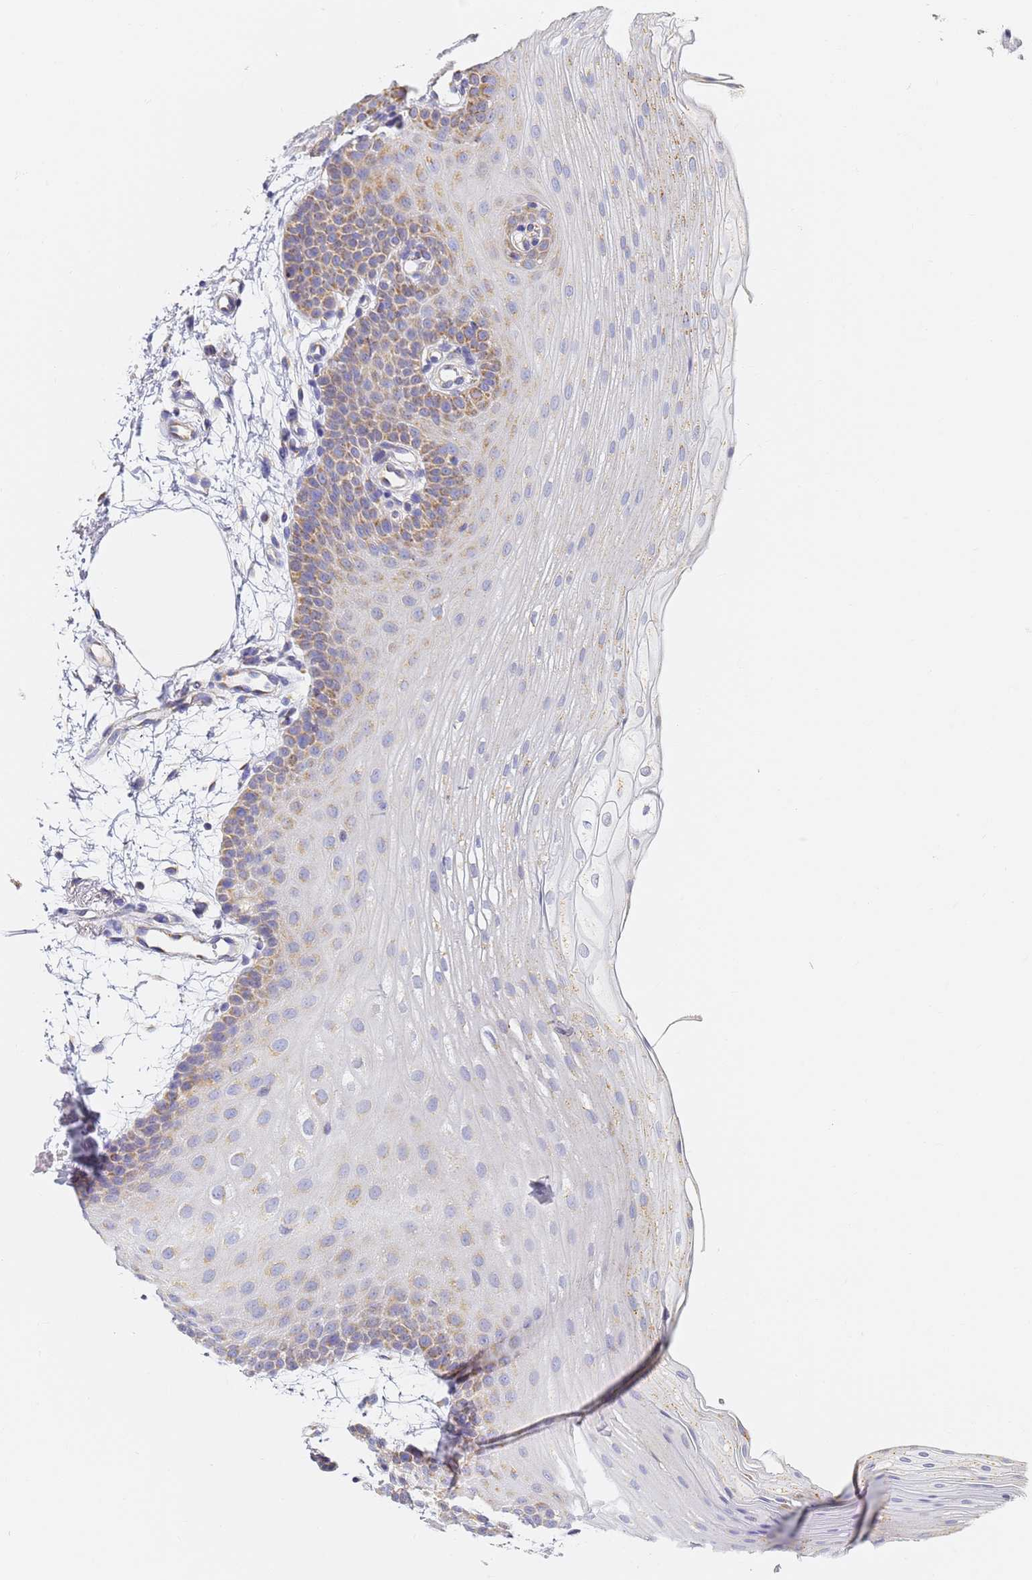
{"staining": {"intensity": "moderate", "quantity": "<25%", "location": "cytoplasmic/membranous"}, "tissue": "oral mucosa", "cell_type": "Squamous epithelial cells", "image_type": "normal", "snomed": [{"axis": "morphology", "description": "Normal tissue, NOS"}, {"axis": "topography", "description": "Oral tissue"}], "caption": "A high-resolution micrograph shows immunohistochemistry (IHC) staining of benign oral mucosa, which demonstrates moderate cytoplasmic/membranous positivity in approximately <25% of squamous epithelial cells.", "gene": "CNIH4", "patient": {"sex": "male", "age": 68}}